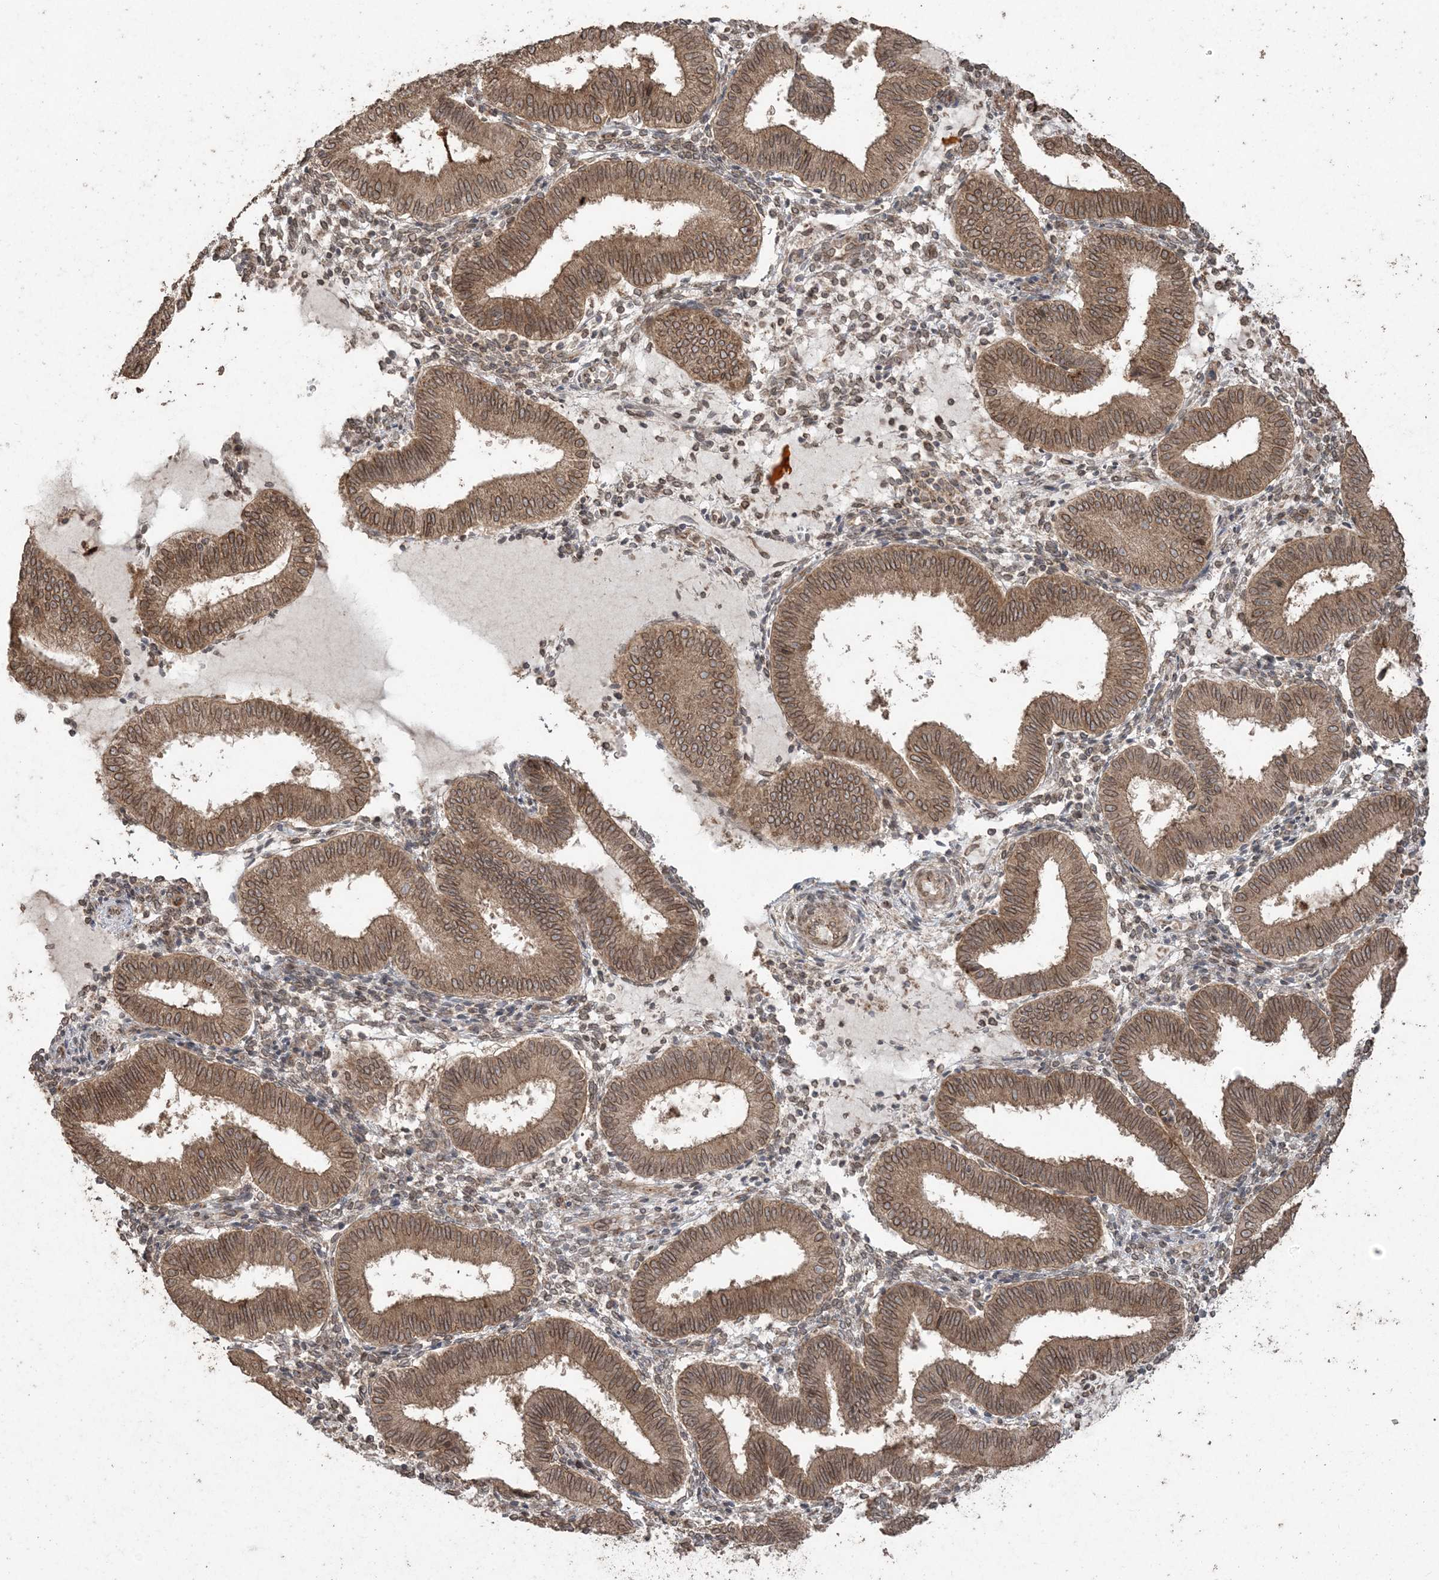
{"staining": {"intensity": "moderate", "quantity": ">75%", "location": "cytoplasmic/membranous,nuclear"}, "tissue": "endometrium", "cell_type": "Cells in endometrial stroma", "image_type": "normal", "snomed": [{"axis": "morphology", "description": "Normal tissue, NOS"}, {"axis": "topography", "description": "Endometrium"}], "caption": "Protein staining by immunohistochemistry exhibits moderate cytoplasmic/membranous,nuclear staining in approximately >75% of cells in endometrial stroma in unremarkable endometrium.", "gene": "DDX19B", "patient": {"sex": "female", "age": 39}}